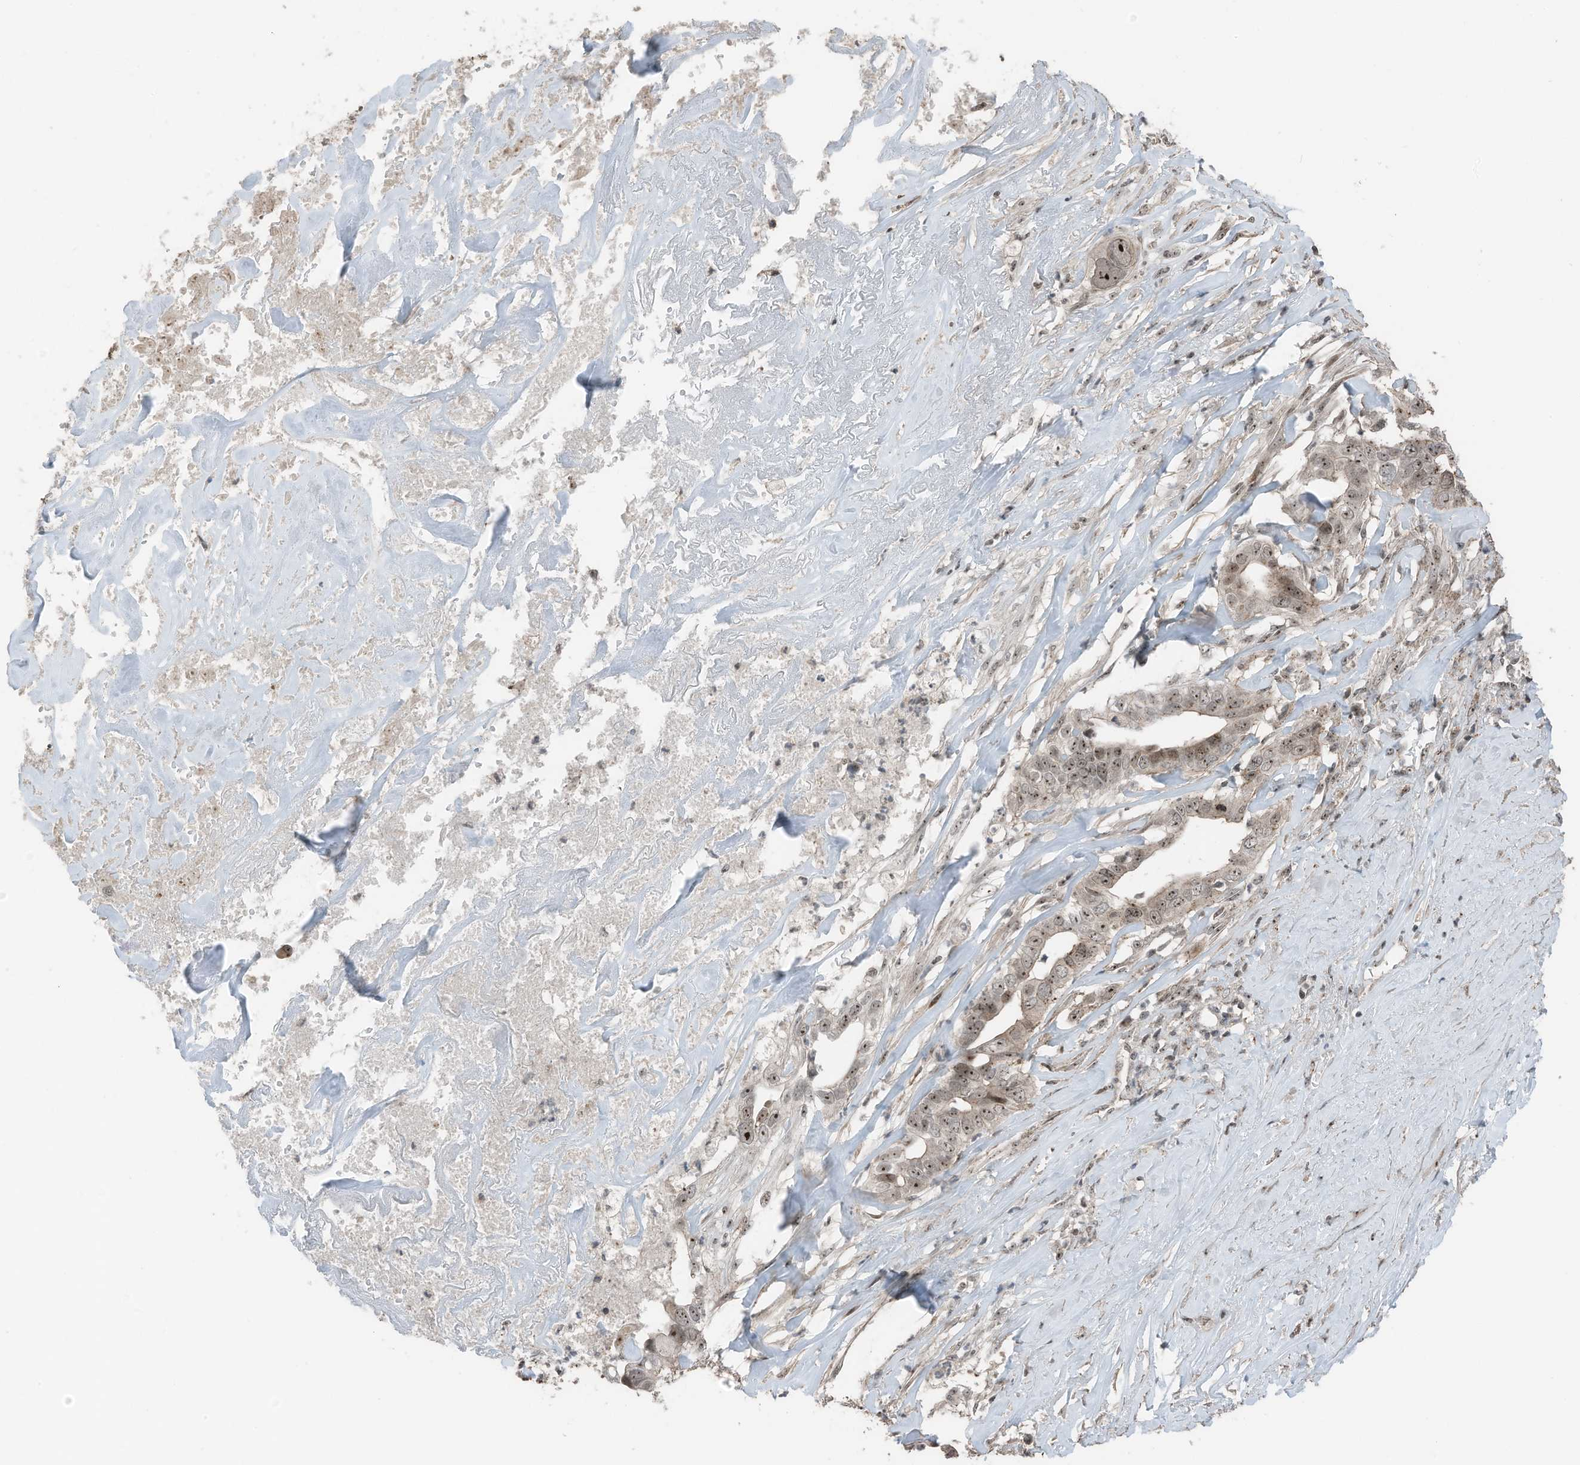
{"staining": {"intensity": "moderate", "quantity": ">75%", "location": "nuclear"}, "tissue": "liver cancer", "cell_type": "Tumor cells", "image_type": "cancer", "snomed": [{"axis": "morphology", "description": "Cholangiocarcinoma"}, {"axis": "topography", "description": "Liver"}], "caption": "This is a micrograph of IHC staining of liver cancer, which shows moderate positivity in the nuclear of tumor cells.", "gene": "UTP3", "patient": {"sex": "female", "age": 79}}